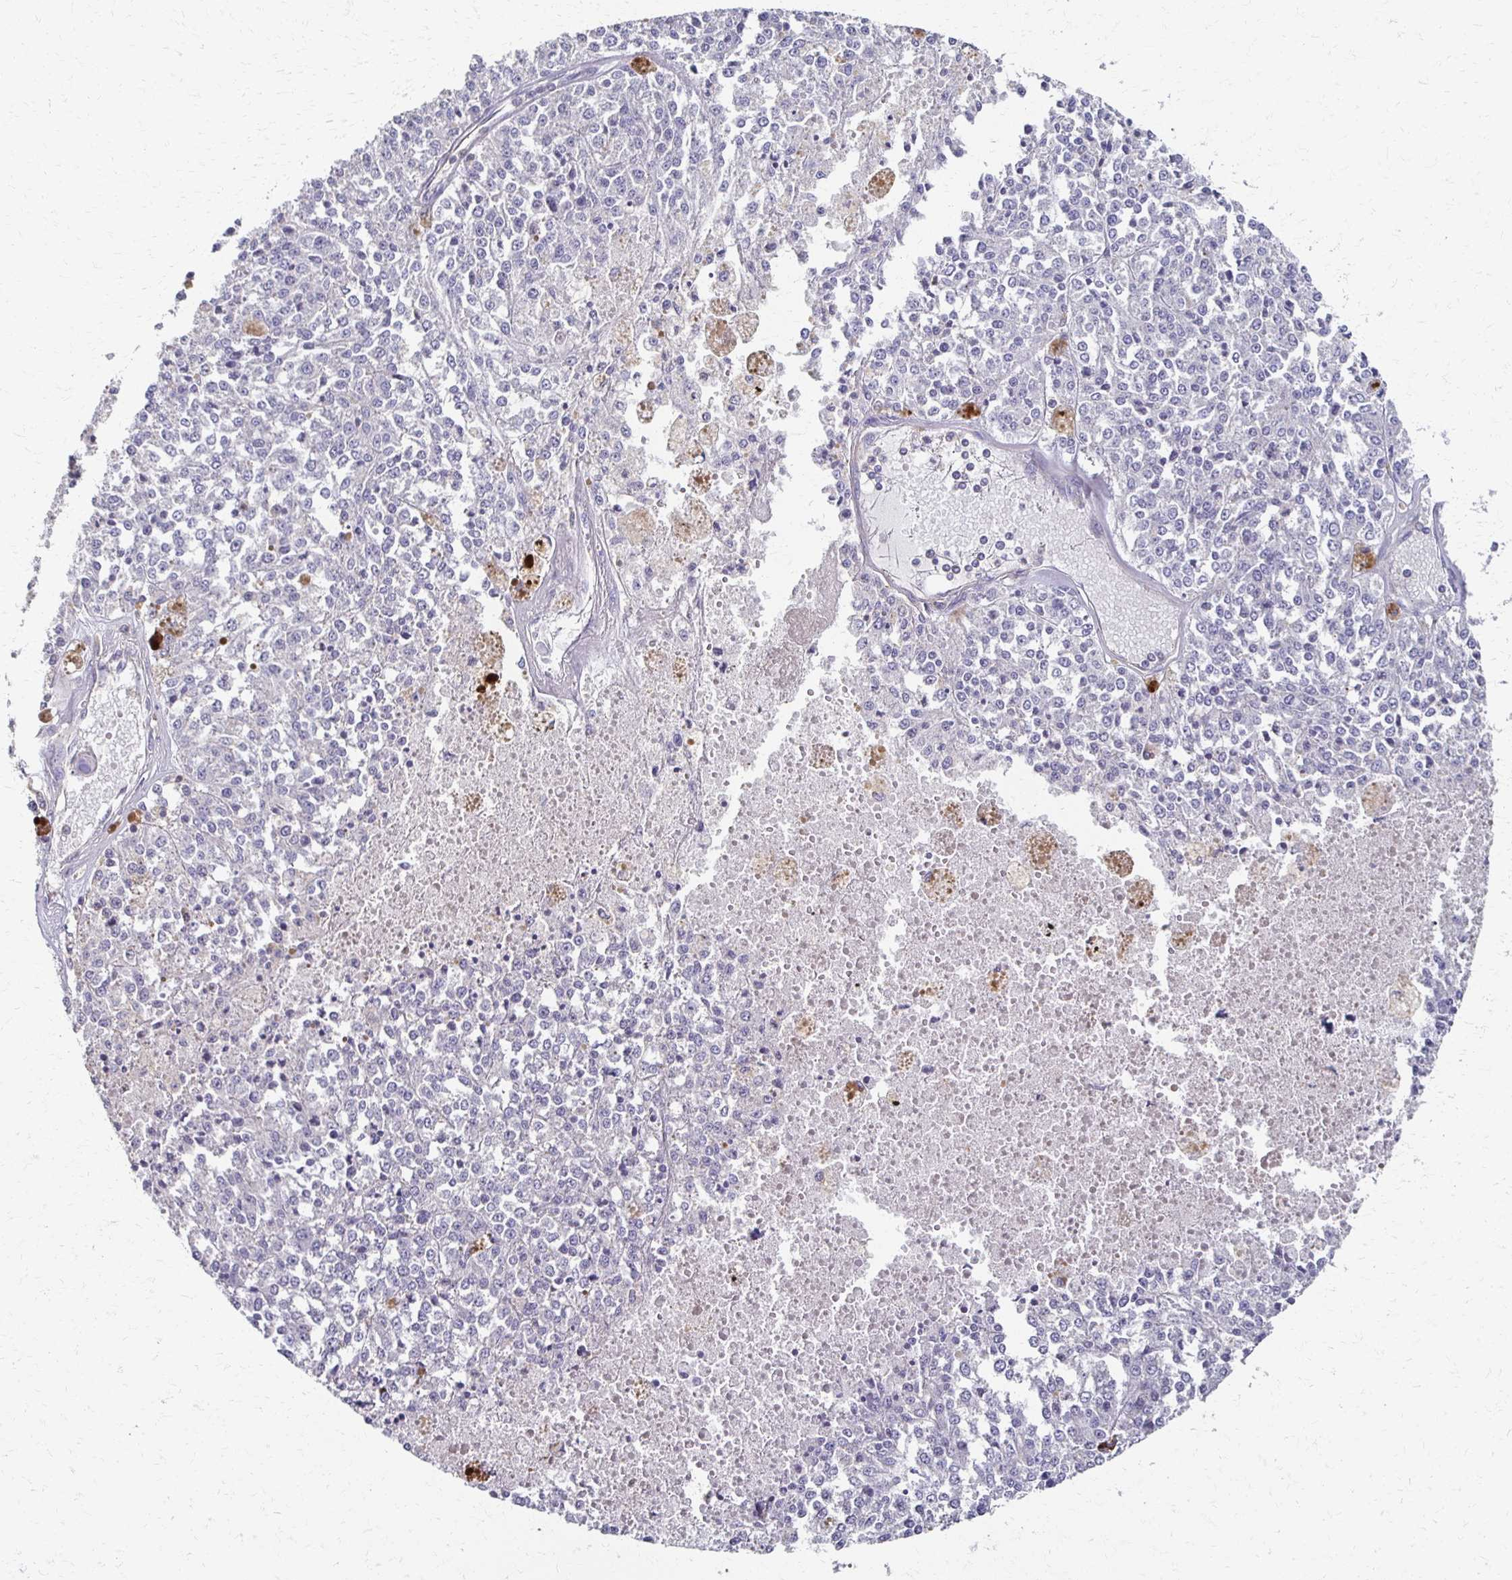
{"staining": {"intensity": "negative", "quantity": "none", "location": "none"}, "tissue": "melanoma", "cell_type": "Tumor cells", "image_type": "cancer", "snomed": [{"axis": "morphology", "description": "Malignant melanoma, Metastatic site"}, {"axis": "topography", "description": "Lymph node"}], "caption": "Tumor cells are negative for brown protein staining in melanoma.", "gene": "C1QTNF7", "patient": {"sex": "female", "age": 64}}